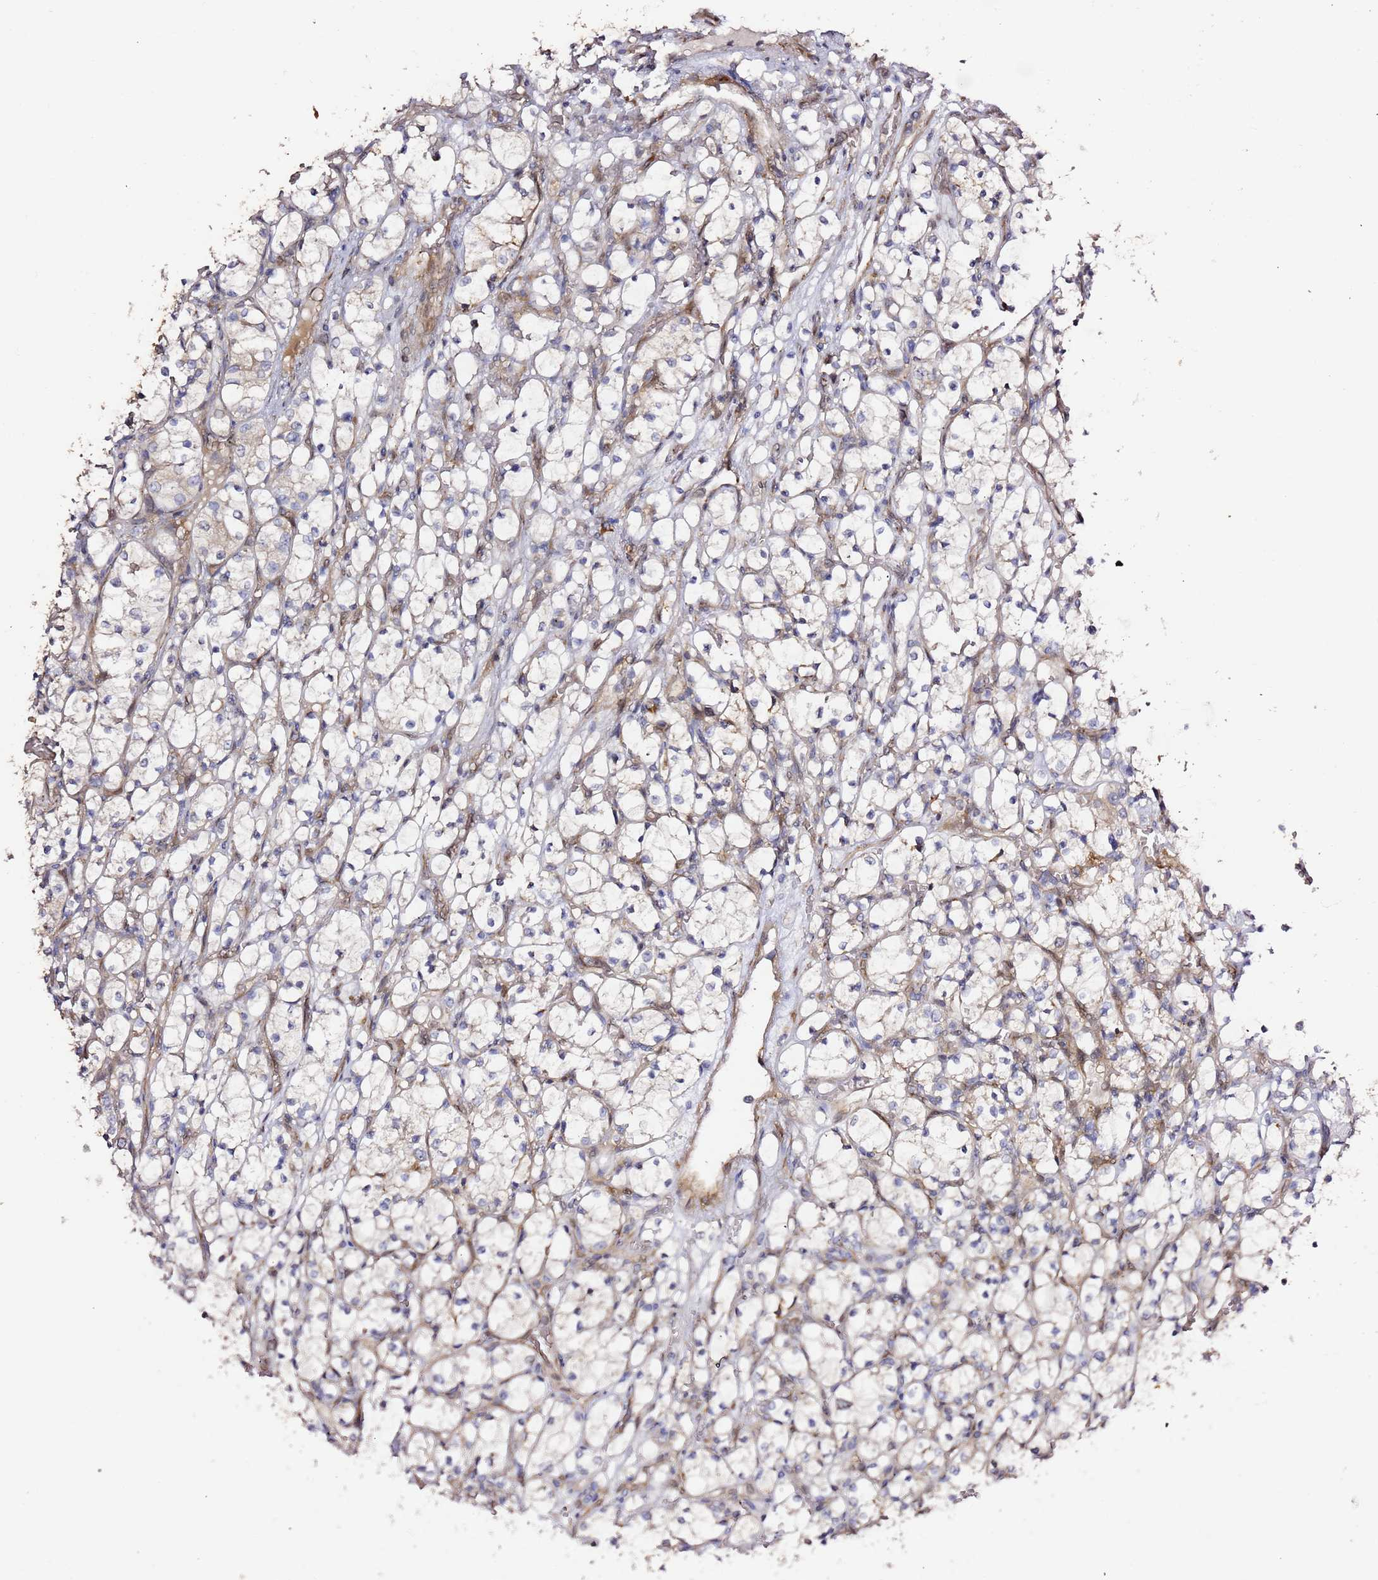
{"staining": {"intensity": "negative", "quantity": "none", "location": "none"}, "tissue": "renal cancer", "cell_type": "Tumor cells", "image_type": "cancer", "snomed": [{"axis": "morphology", "description": "Adenocarcinoma, NOS"}, {"axis": "topography", "description": "Kidney"}], "caption": "Tumor cells are negative for protein expression in human renal cancer (adenocarcinoma).", "gene": "HSD17B7", "patient": {"sex": "female", "age": 69}}